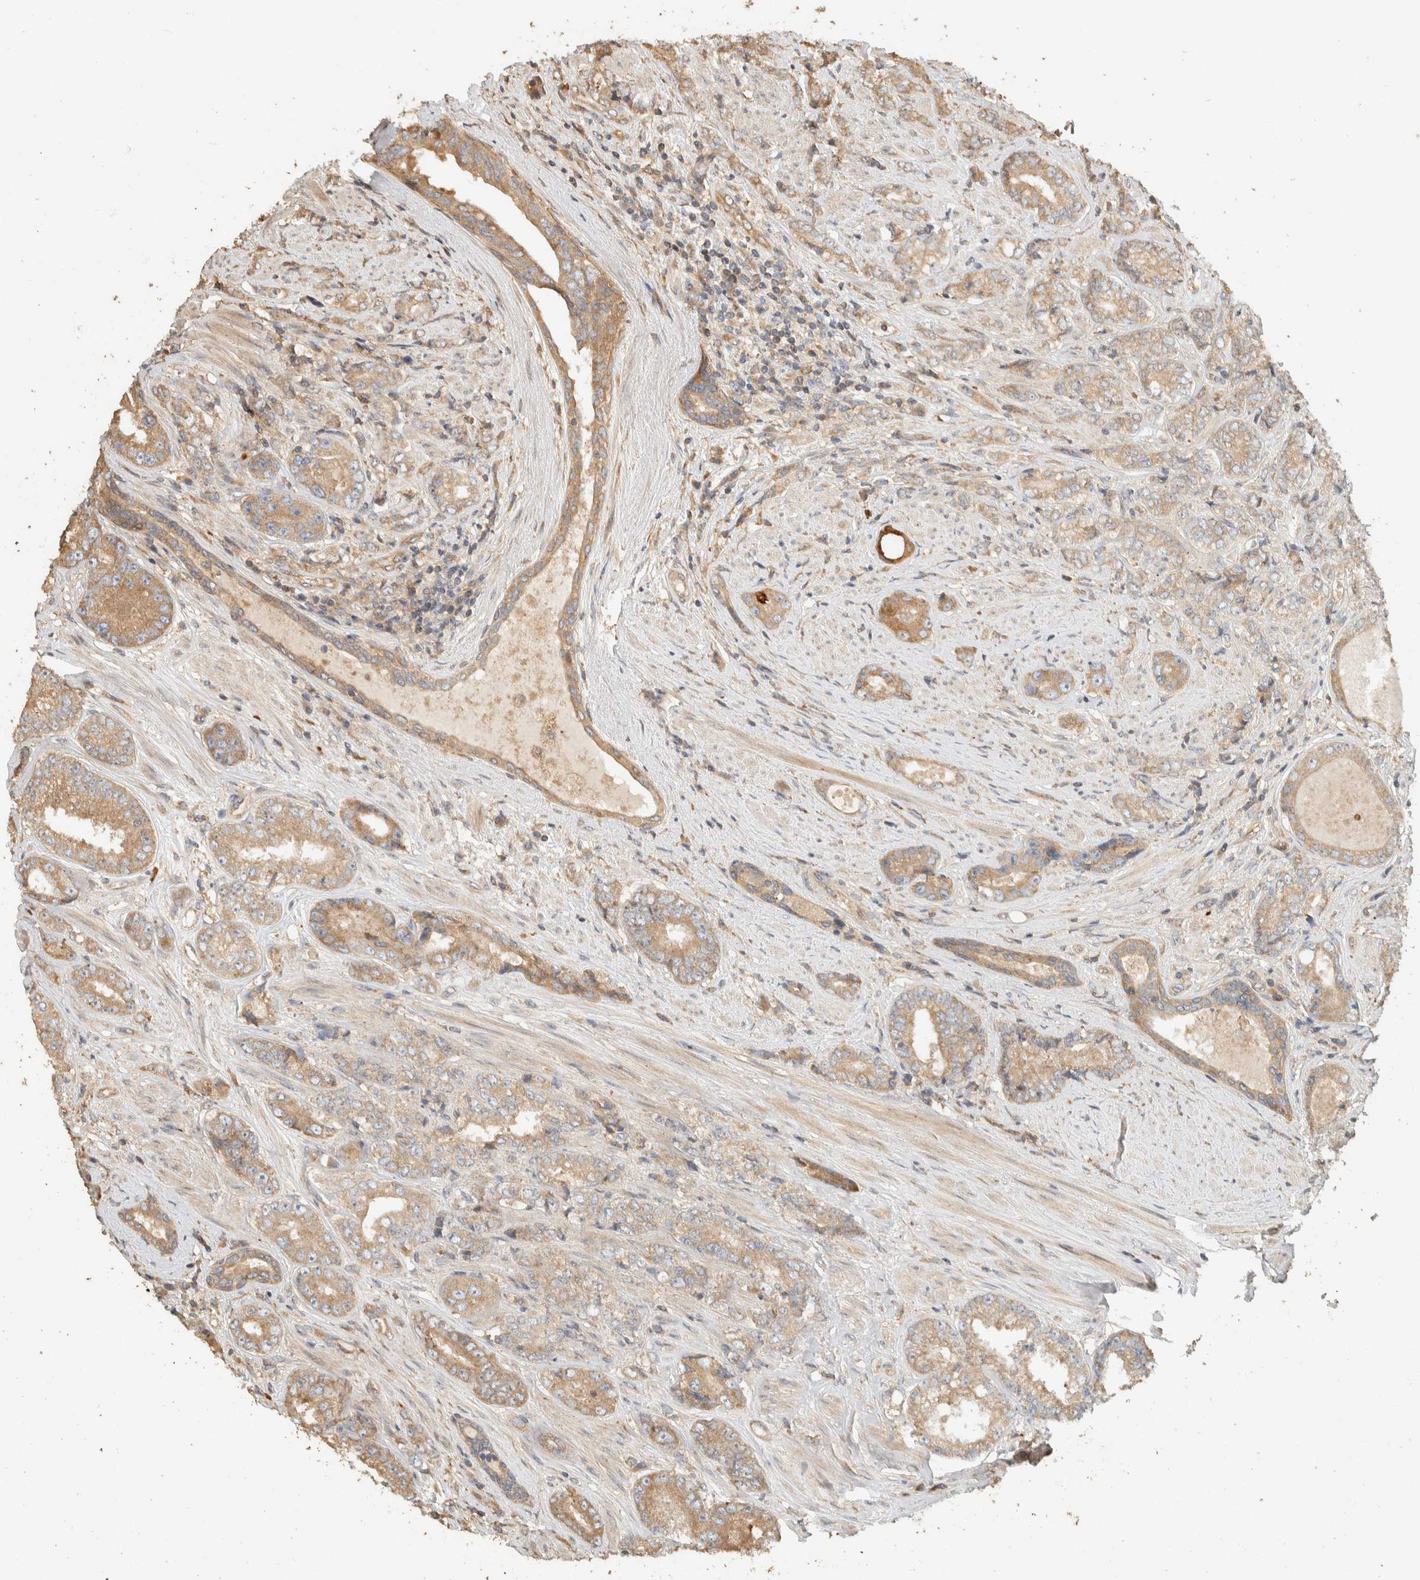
{"staining": {"intensity": "moderate", "quantity": "25%-75%", "location": "cytoplasmic/membranous"}, "tissue": "prostate cancer", "cell_type": "Tumor cells", "image_type": "cancer", "snomed": [{"axis": "morphology", "description": "Adenocarcinoma, High grade"}, {"axis": "topography", "description": "Prostate"}], "caption": "High-magnification brightfield microscopy of adenocarcinoma (high-grade) (prostate) stained with DAB (3,3'-diaminobenzidine) (brown) and counterstained with hematoxylin (blue). tumor cells exhibit moderate cytoplasmic/membranous expression is present in about25%-75% of cells.", "gene": "EXOC7", "patient": {"sex": "male", "age": 61}}